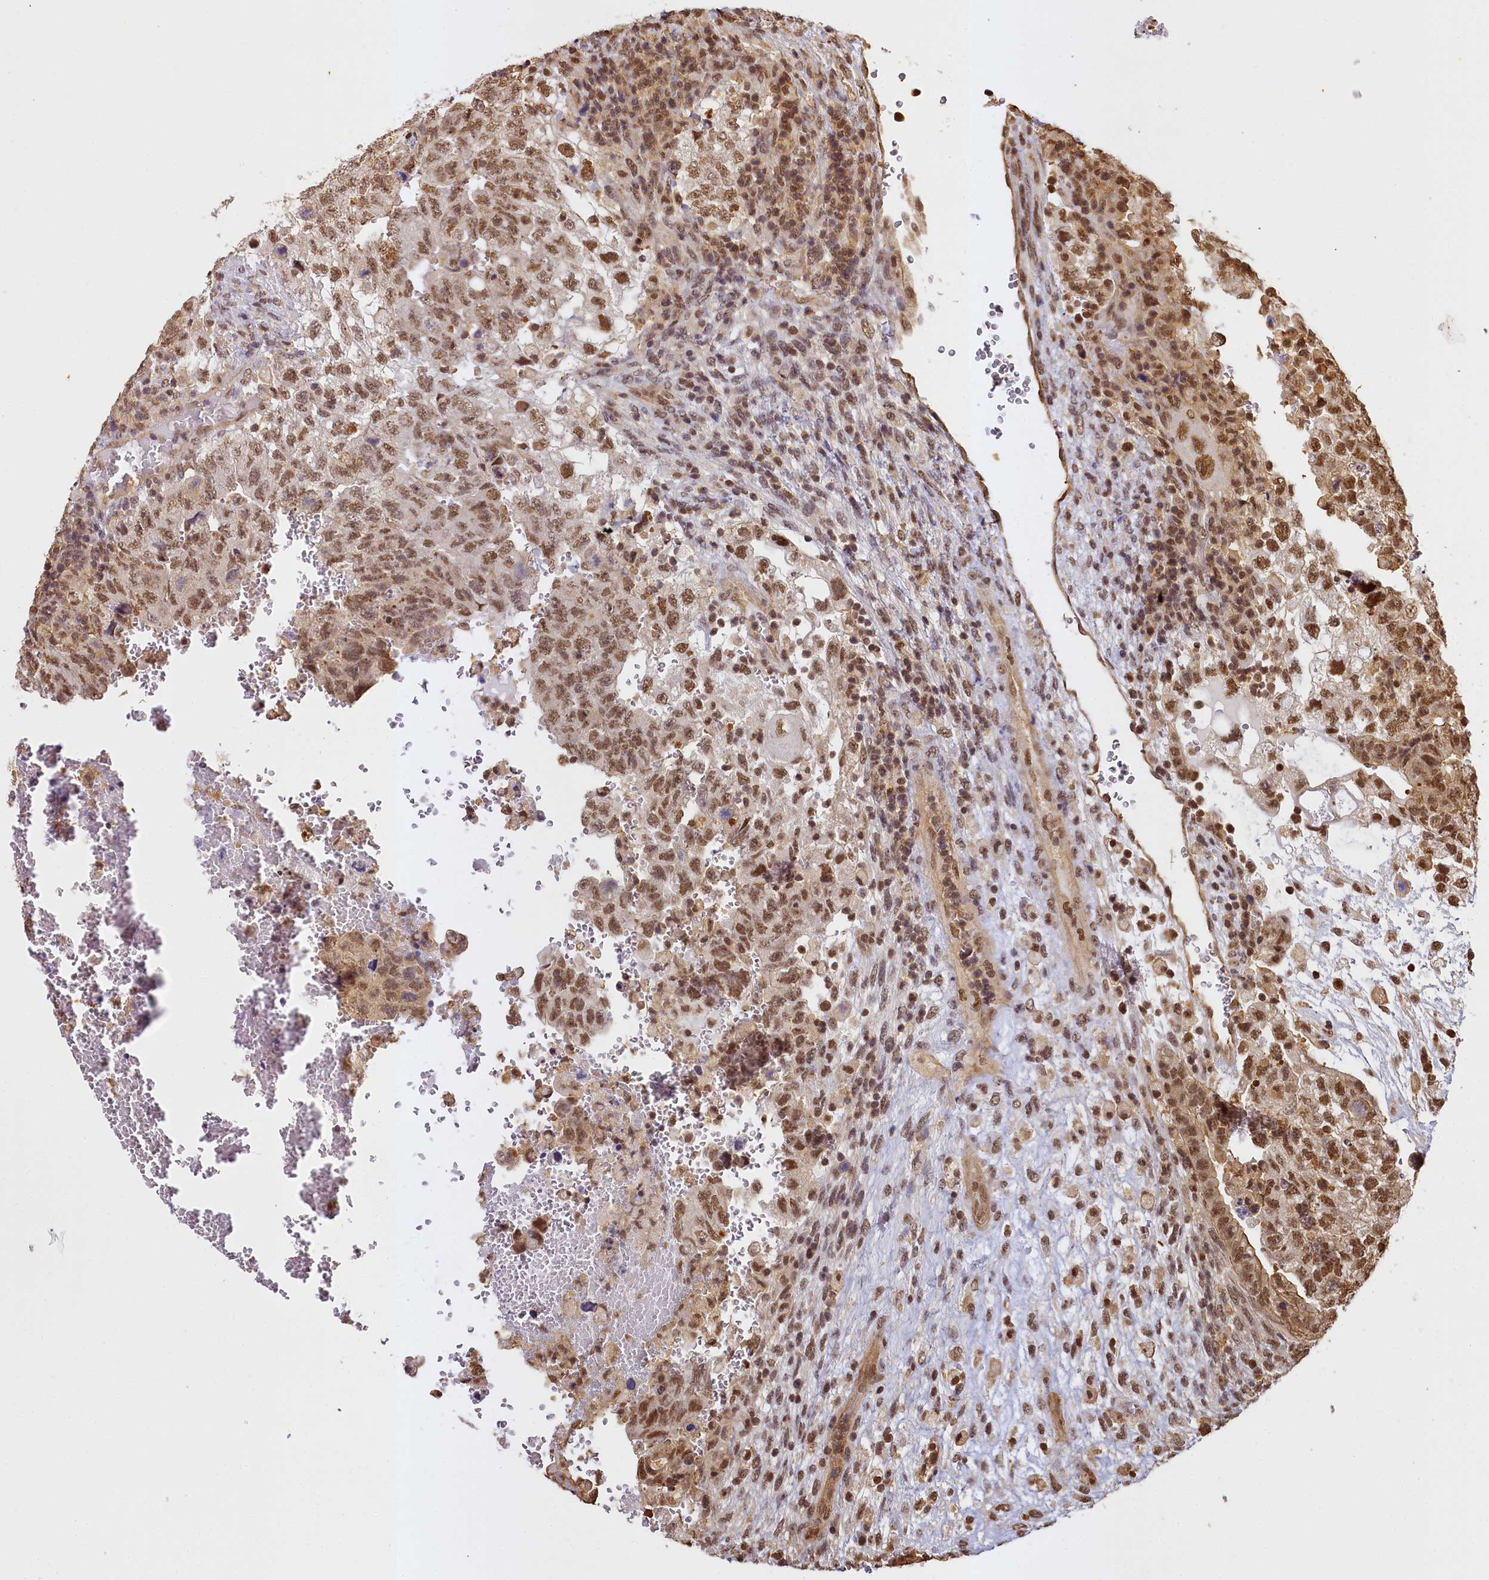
{"staining": {"intensity": "moderate", "quantity": ">75%", "location": "nuclear"}, "tissue": "testis cancer", "cell_type": "Tumor cells", "image_type": "cancer", "snomed": [{"axis": "morphology", "description": "Carcinoma, Embryonal, NOS"}, {"axis": "topography", "description": "Testis"}], "caption": "Immunohistochemistry (IHC) image of human testis embryonal carcinoma stained for a protein (brown), which reveals medium levels of moderate nuclear positivity in approximately >75% of tumor cells.", "gene": "PPP4C", "patient": {"sex": "male", "age": 36}}